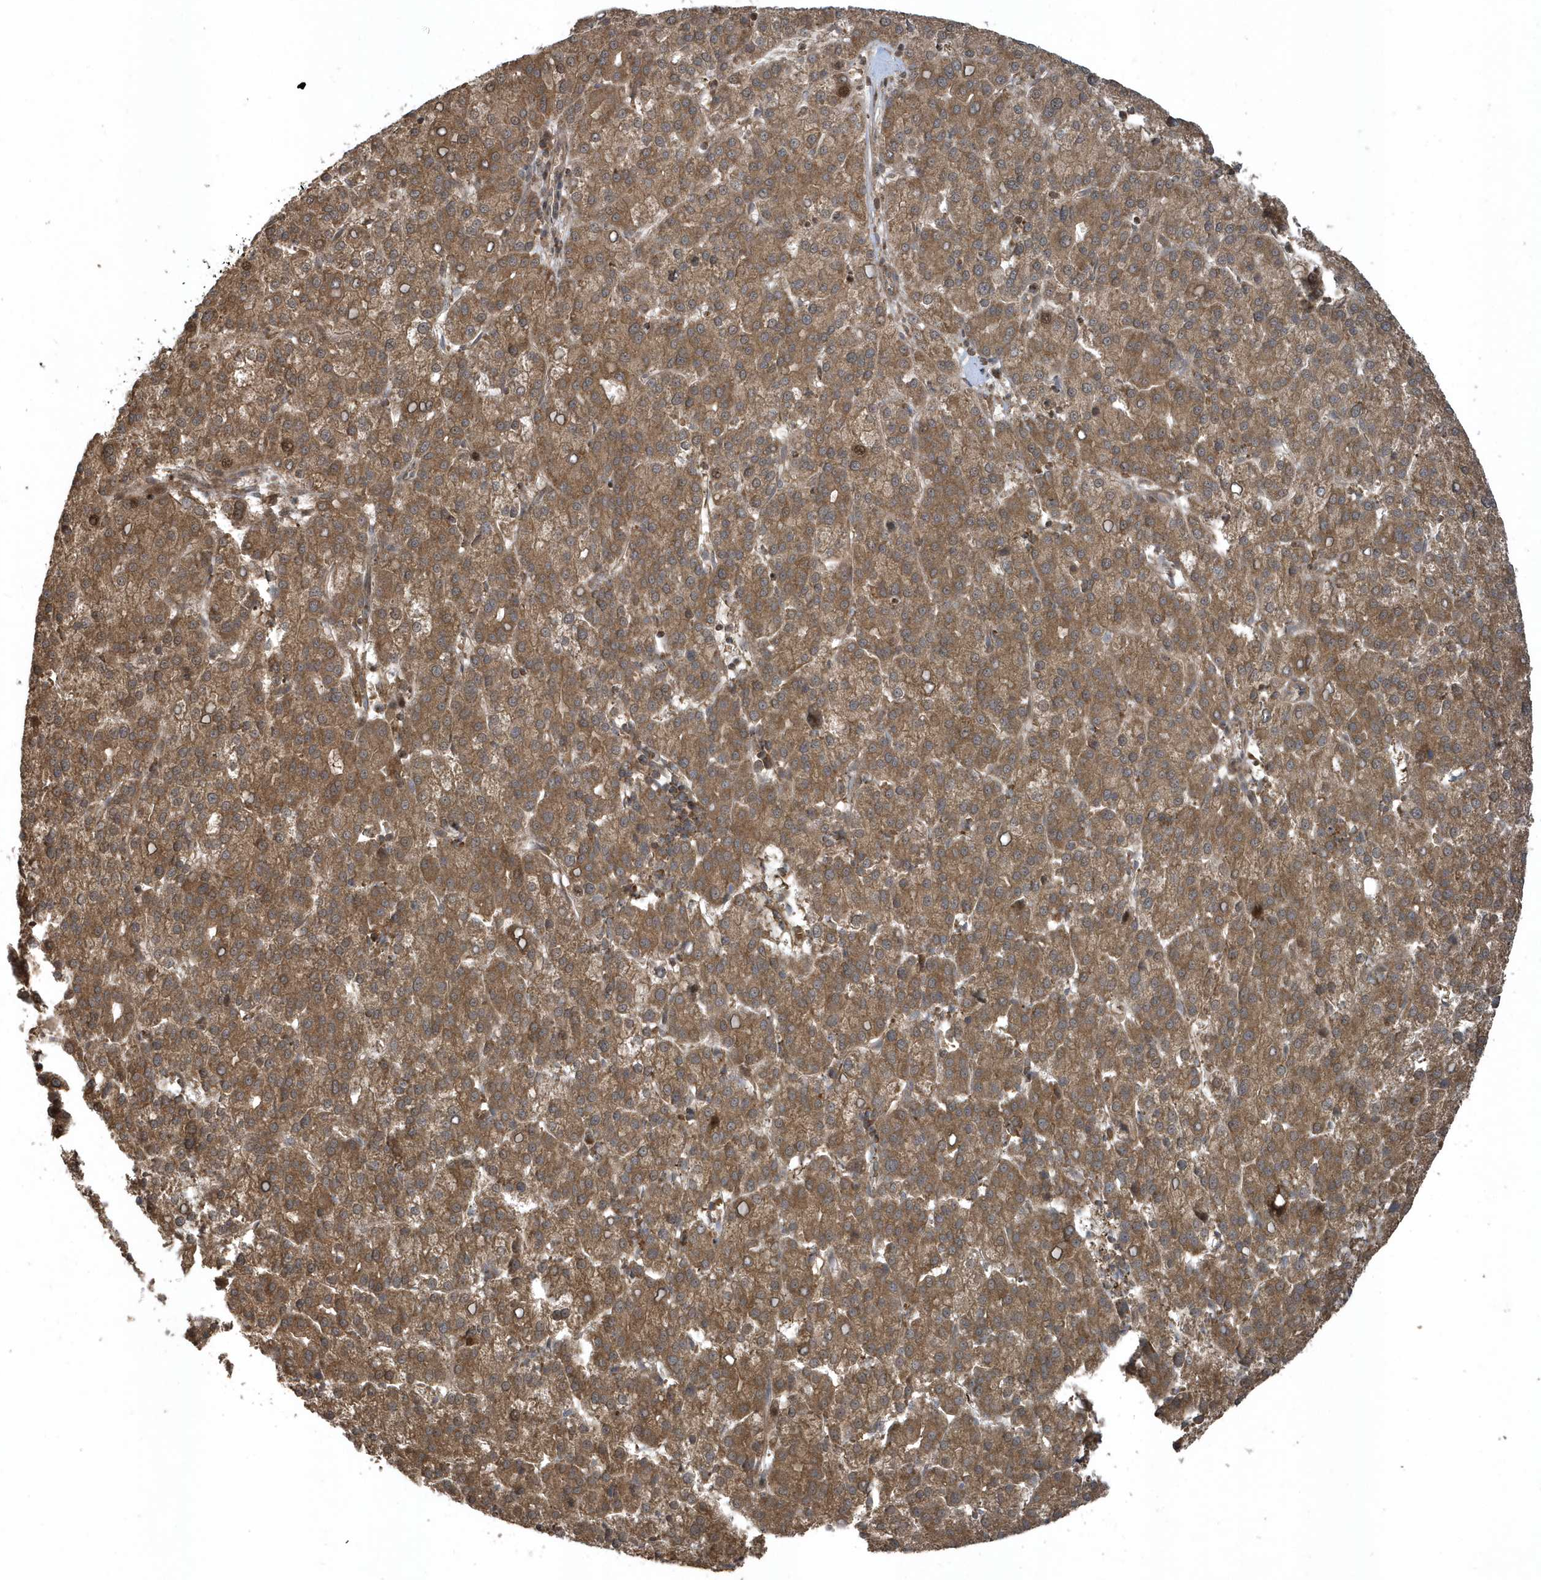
{"staining": {"intensity": "moderate", "quantity": ">75%", "location": "cytoplasmic/membranous"}, "tissue": "liver cancer", "cell_type": "Tumor cells", "image_type": "cancer", "snomed": [{"axis": "morphology", "description": "Carcinoma, Hepatocellular, NOS"}, {"axis": "topography", "description": "Liver"}], "caption": "Moderate cytoplasmic/membranous staining is seen in approximately >75% of tumor cells in liver cancer (hepatocellular carcinoma).", "gene": "STAMBP", "patient": {"sex": "female", "age": 58}}